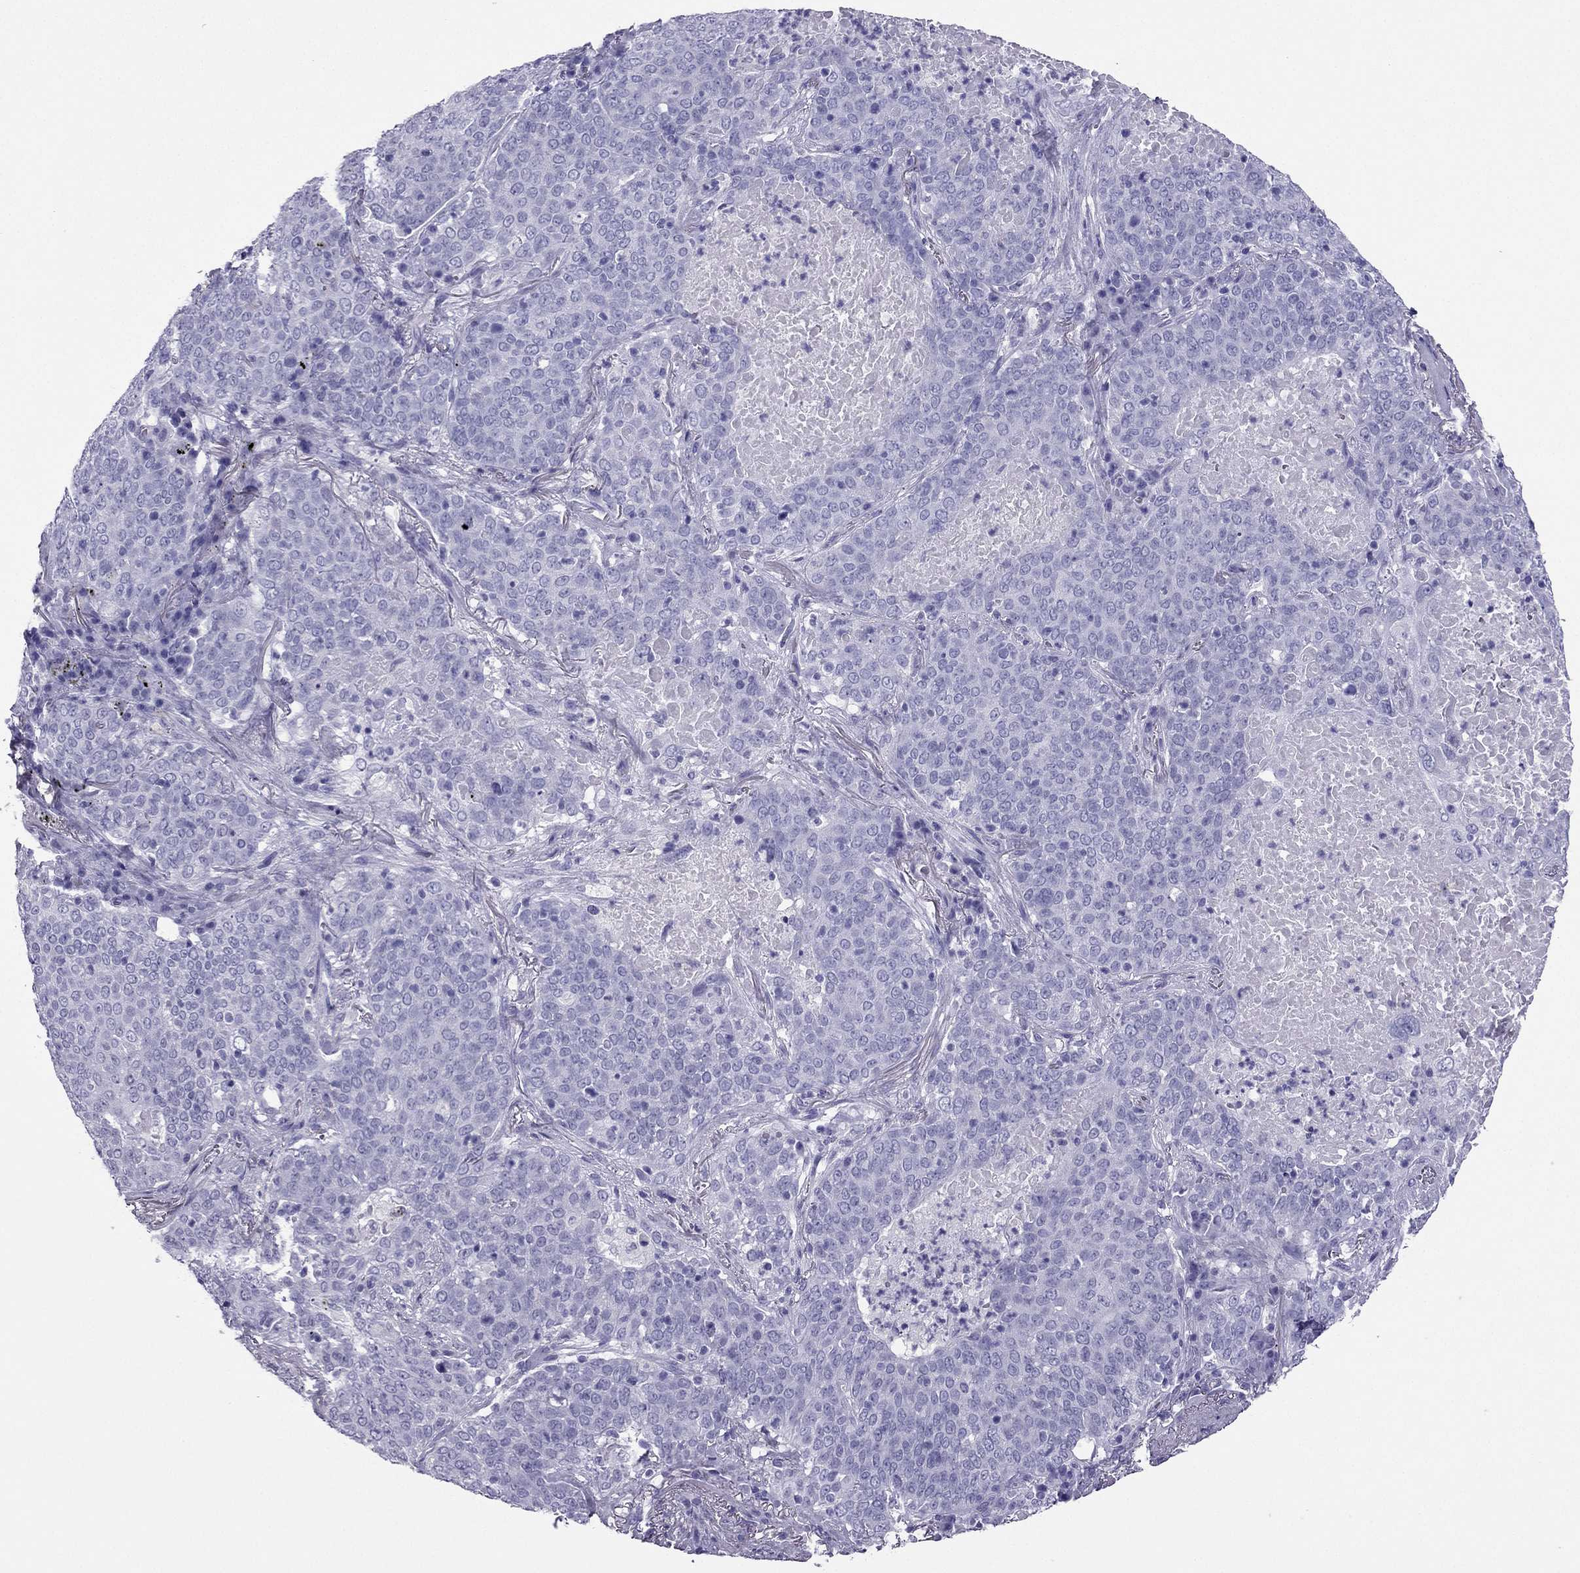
{"staining": {"intensity": "negative", "quantity": "none", "location": "none"}, "tissue": "lung cancer", "cell_type": "Tumor cells", "image_type": "cancer", "snomed": [{"axis": "morphology", "description": "Squamous cell carcinoma, NOS"}, {"axis": "topography", "description": "Lung"}], "caption": "An immunohistochemistry (IHC) photomicrograph of lung cancer is shown. There is no staining in tumor cells of lung cancer.", "gene": "PDE6A", "patient": {"sex": "male", "age": 82}}